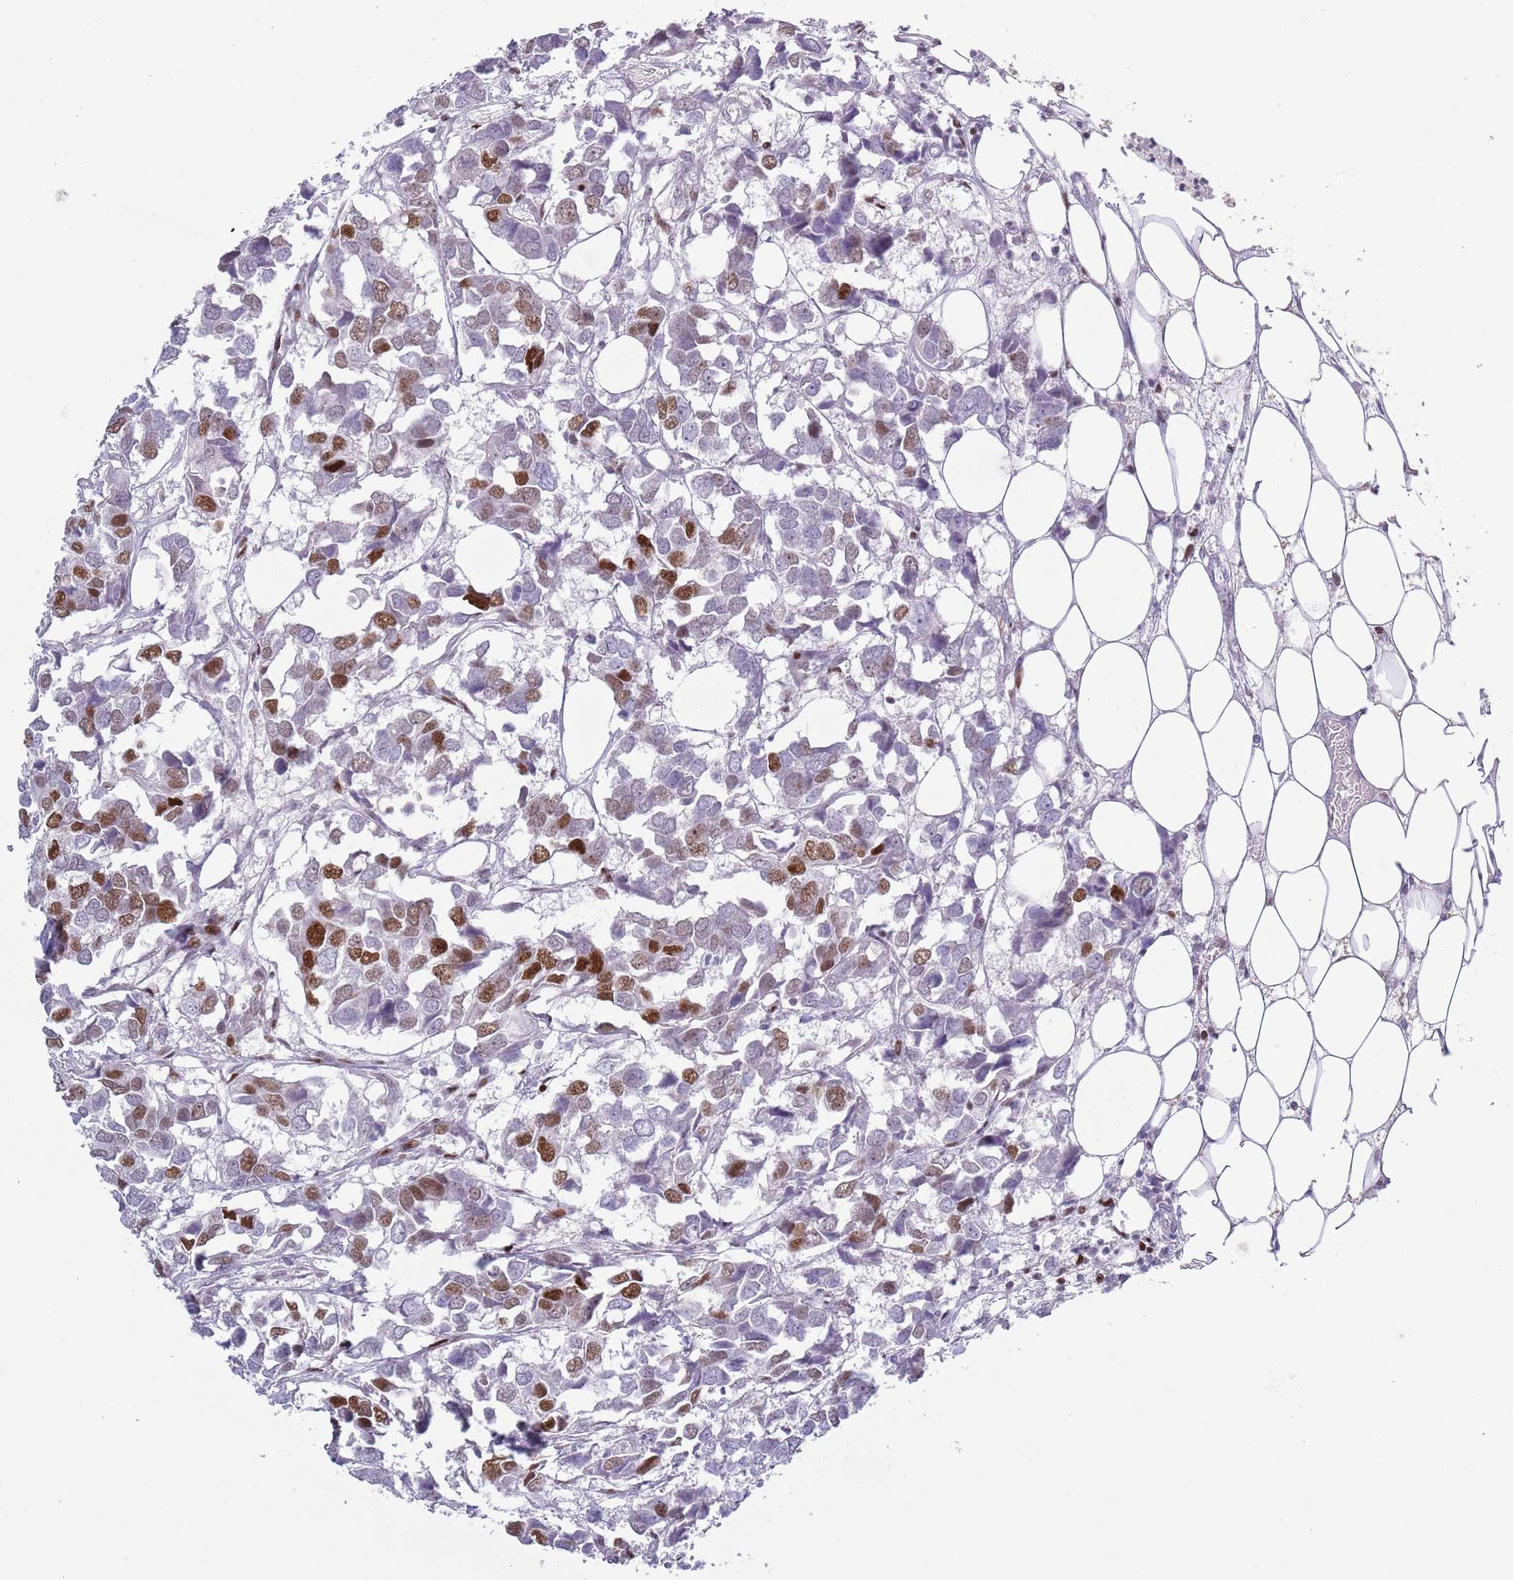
{"staining": {"intensity": "moderate", "quantity": "25%-75%", "location": "nuclear"}, "tissue": "breast cancer", "cell_type": "Tumor cells", "image_type": "cancer", "snomed": [{"axis": "morphology", "description": "Duct carcinoma"}, {"axis": "topography", "description": "Breast"}], "caption": "Immunohistochemical staining of human invasive ductal carcinoma (breast) displays moderate nuclear protein expression in about 25%-75% of tumor cells.", "gene": "MFSD10", "patient": {"sex": "female", "age": 83}}